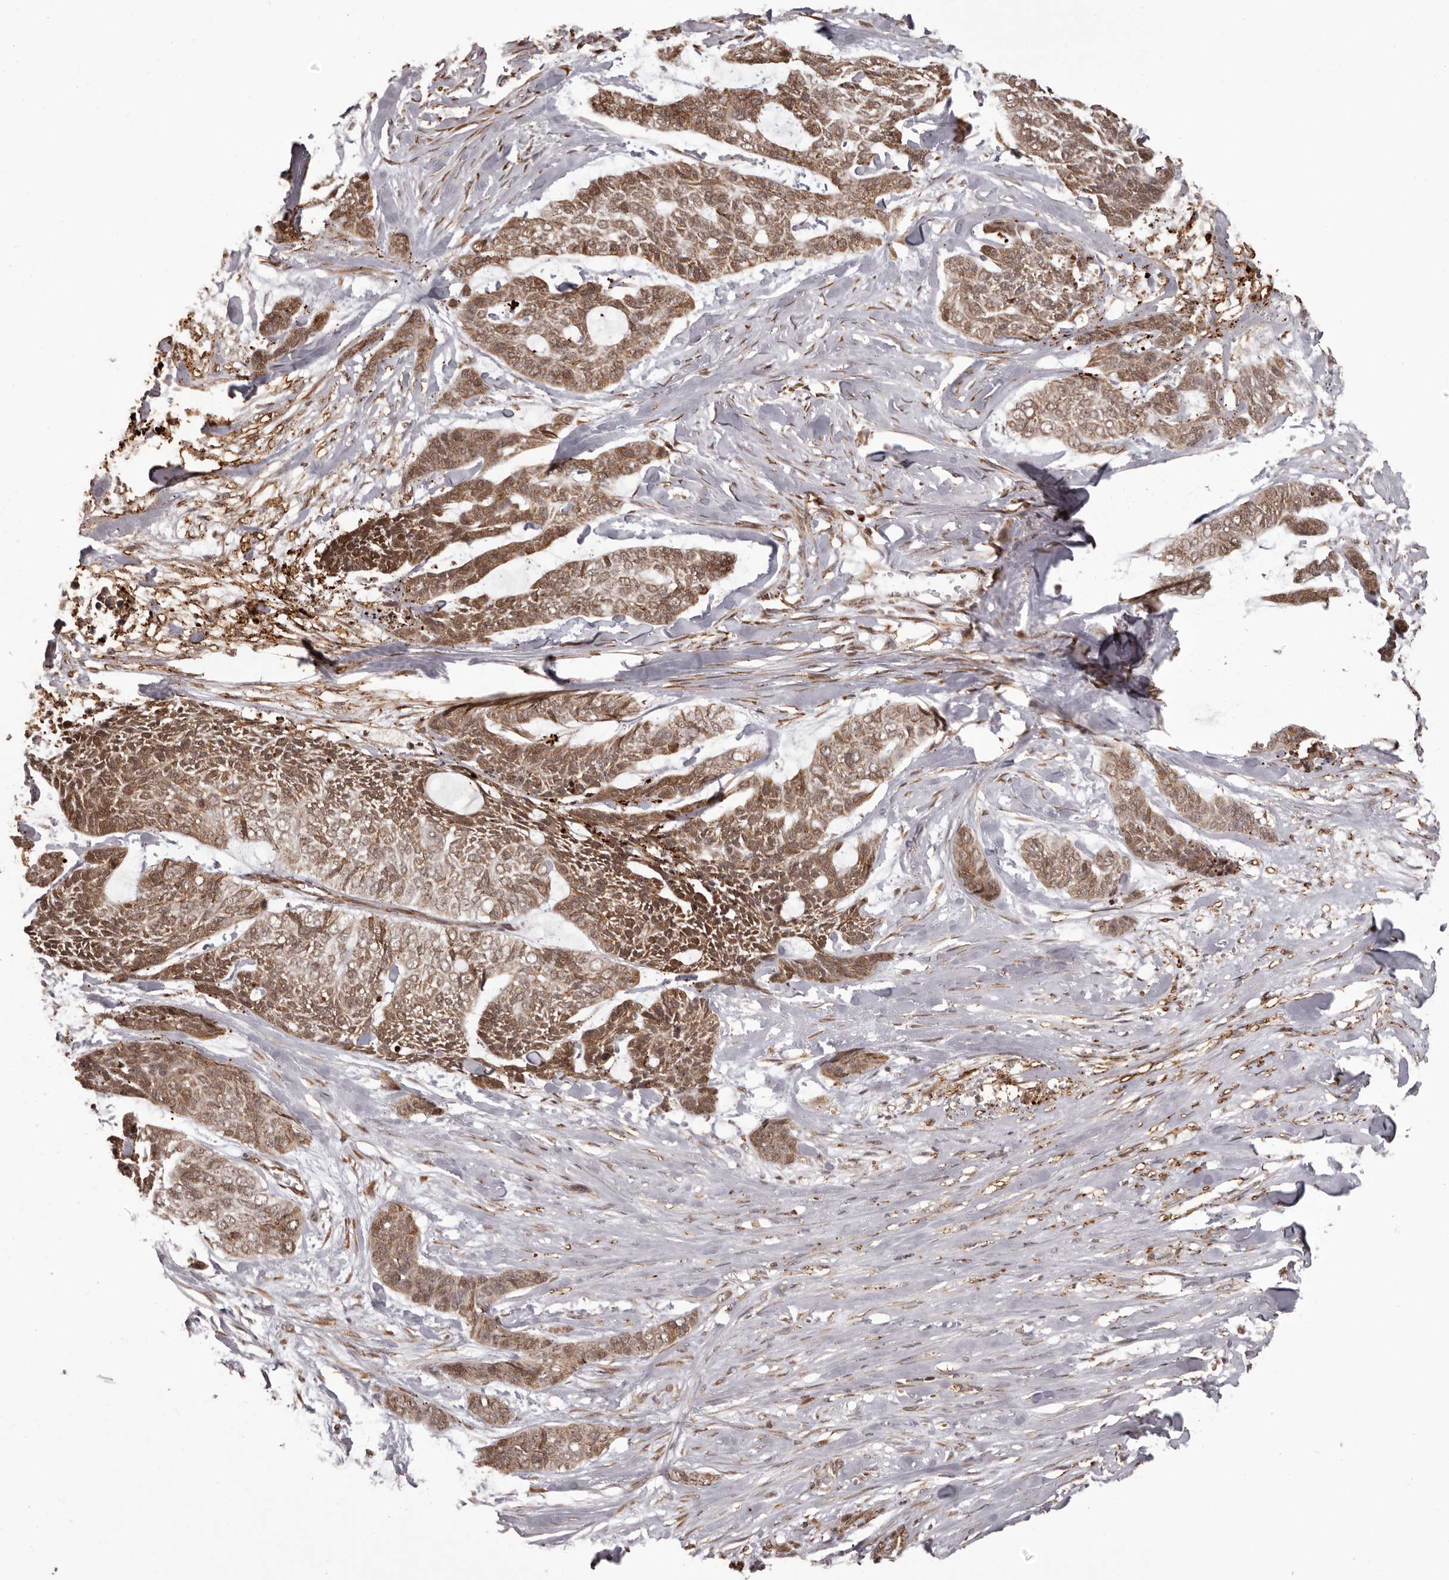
{"staining": {"intensity": "moderate", "quantity": ">75%", "location": "cytoplasmic/membranous,nuclear"}, "tissue": "skin cancer", "cell_type": "Tumor cells", "image_type": "cancer", "snomed": [{"axis": "morphology", "description": "Basal cell carcinoma"}, {"axis": "topography", "description": "Skin"}], "caption": "Skin cancer (basal cell carcinoma) stained with a brown dye reveals moderate cytoplasmic/membranous and nuclear positive positivity in about >75% of tumor cells.", "gene": "IL32", "patient": {"sex": "female", "age": 64}}